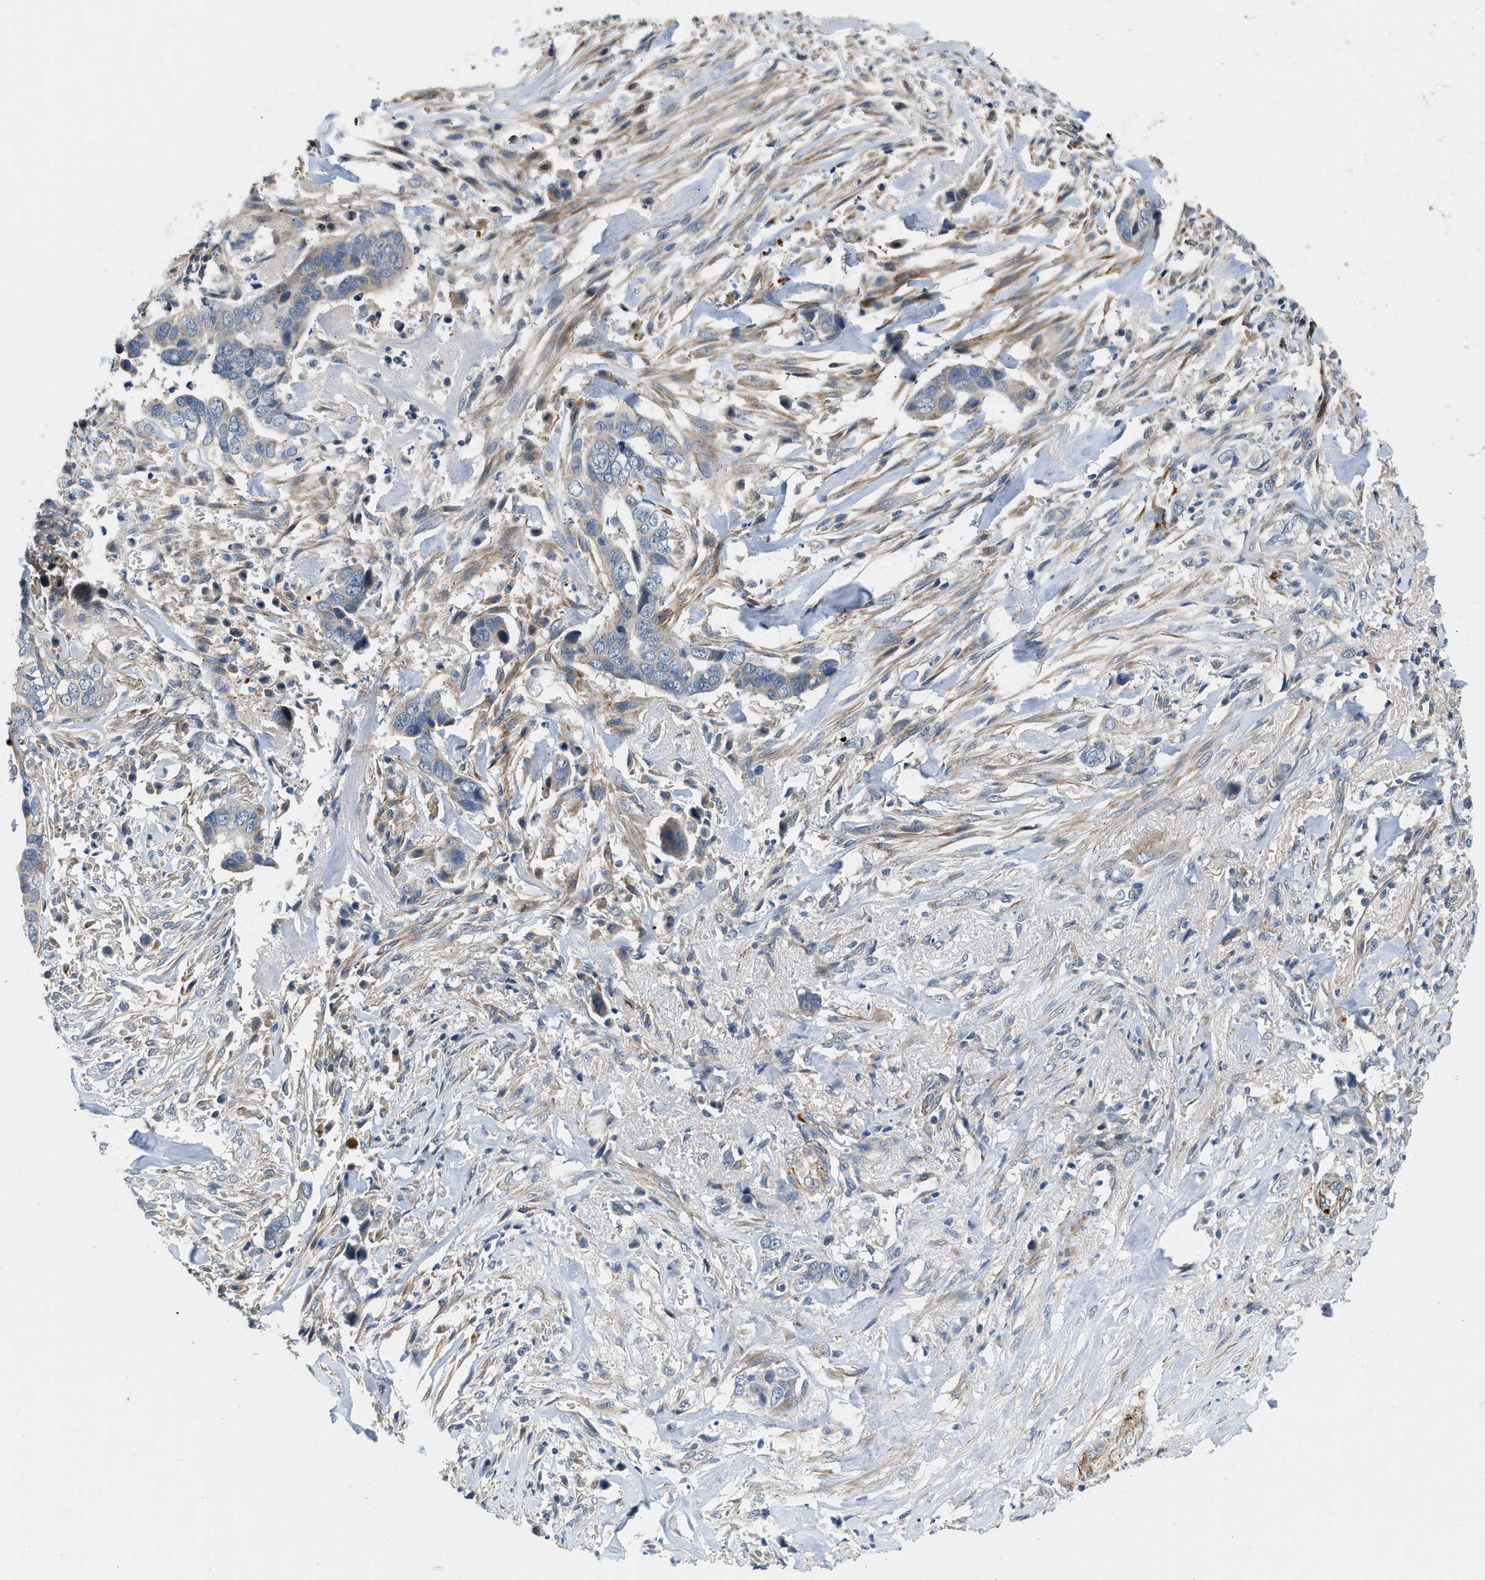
{"staining": {"intensity": "weak", "quantity": "<25%", "location": "cytoplasmic/membranous"}, "tissue": "liver cancer", "cell_type": "Tumor cells", "image_type": "cancer", "snomed": [{"axis": "morphology", "description": "Cholangiocarcinoma"}, {"axis": "topography", "description": "Liver"}], "caption": "An image of human liver cholangiocarcinoma is negative for staining in tumor cells.", "gene": "ZNF599", "patient": {"sex": "female", "age": 79}}